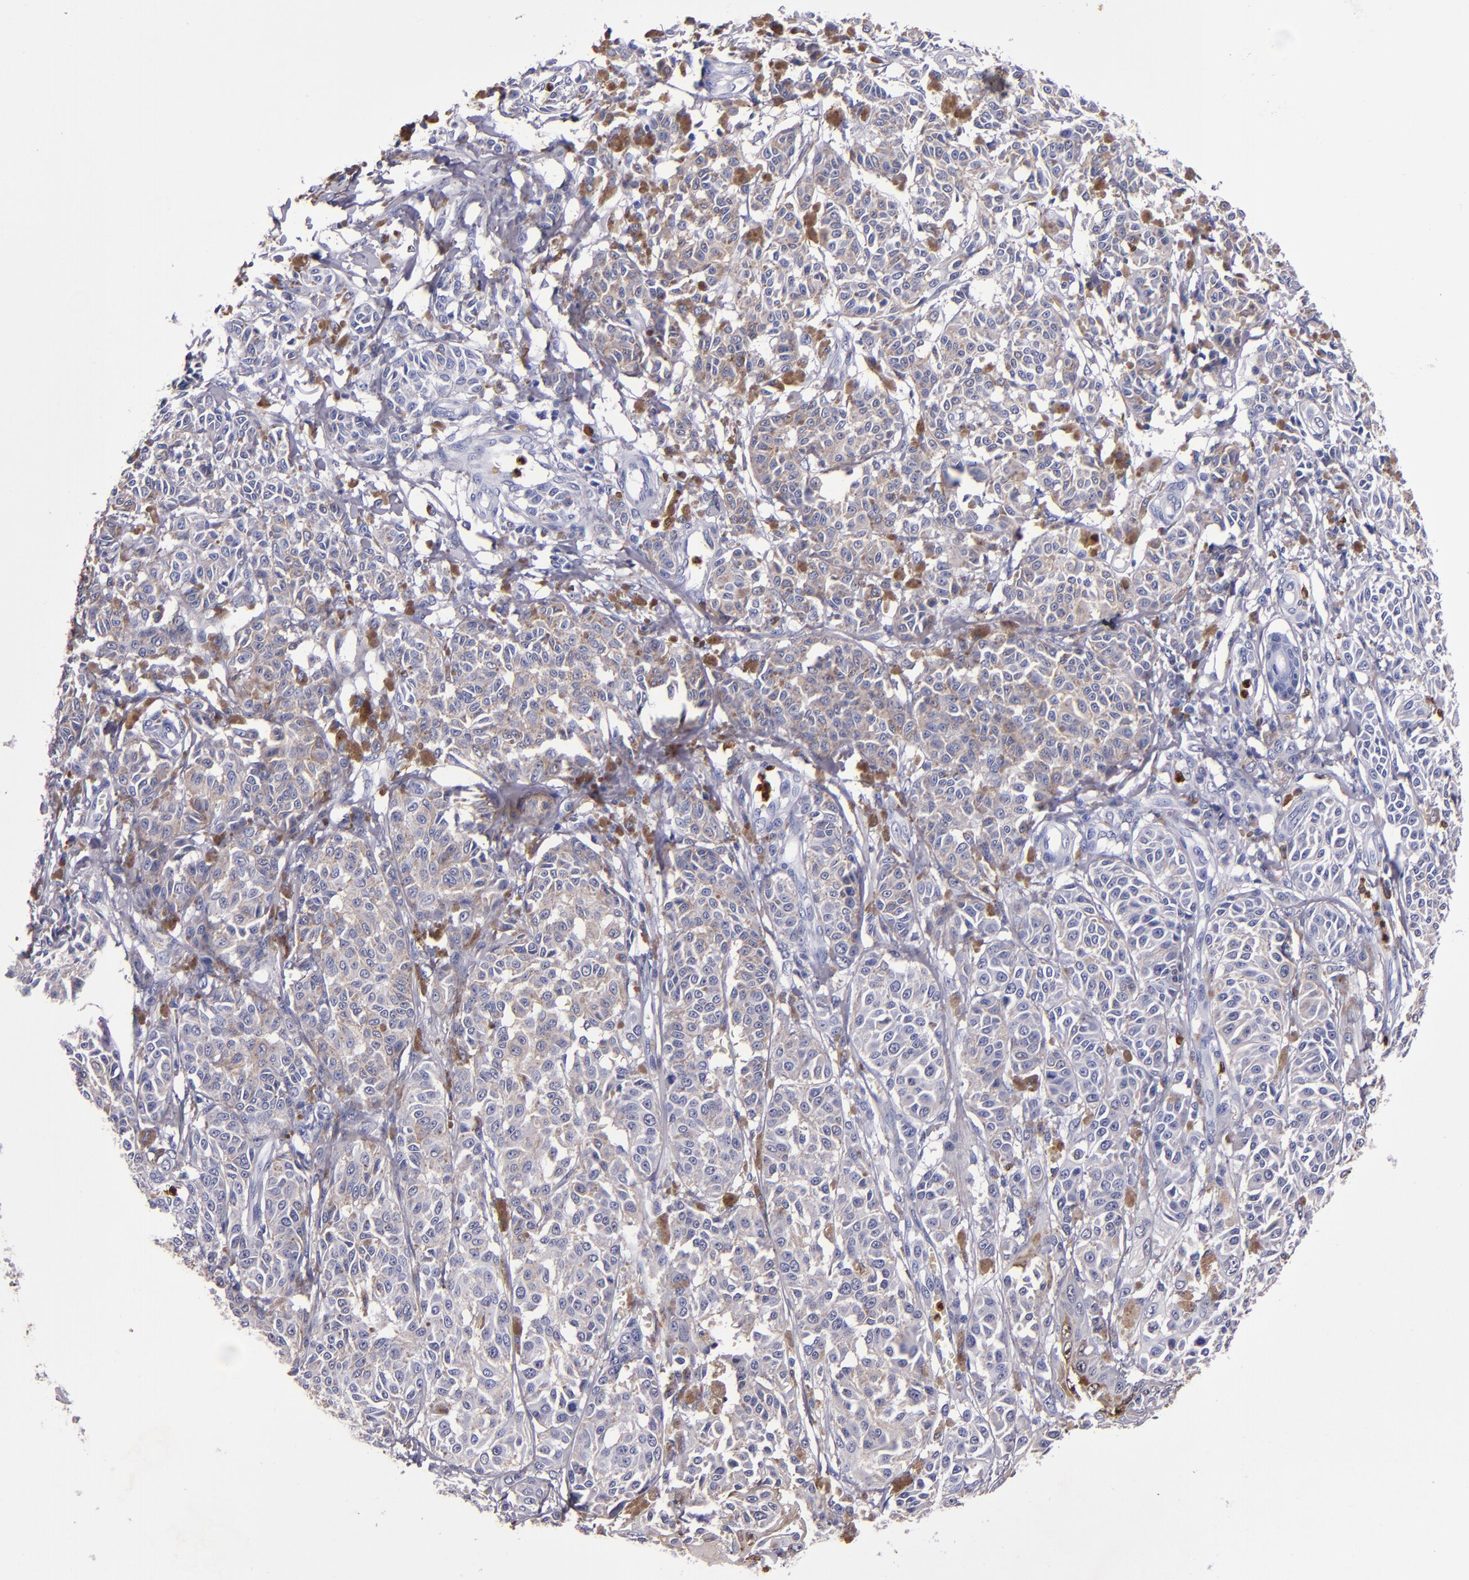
{"staining": {"intensity": "weak", "quantity": "25%-75%", "location": "cytoplasmic/membranous"}, "tissue": "melanoma", "cell_type": "Tumor cells", "image_type": "cancer", "snomed": [{"axis": "morphology", "description": "Malignant melanoma, NOS"}, {"axis": "topography", "description": "Skin"}], "caption": "Human melanoma stained for a protein (brown) exhibits weak cytoplasmic/membranous positive positivity in approximately 25%-75% of tumor cells.", "gene": "S100A8", "patient": {"sex": "male", "age": 76}}